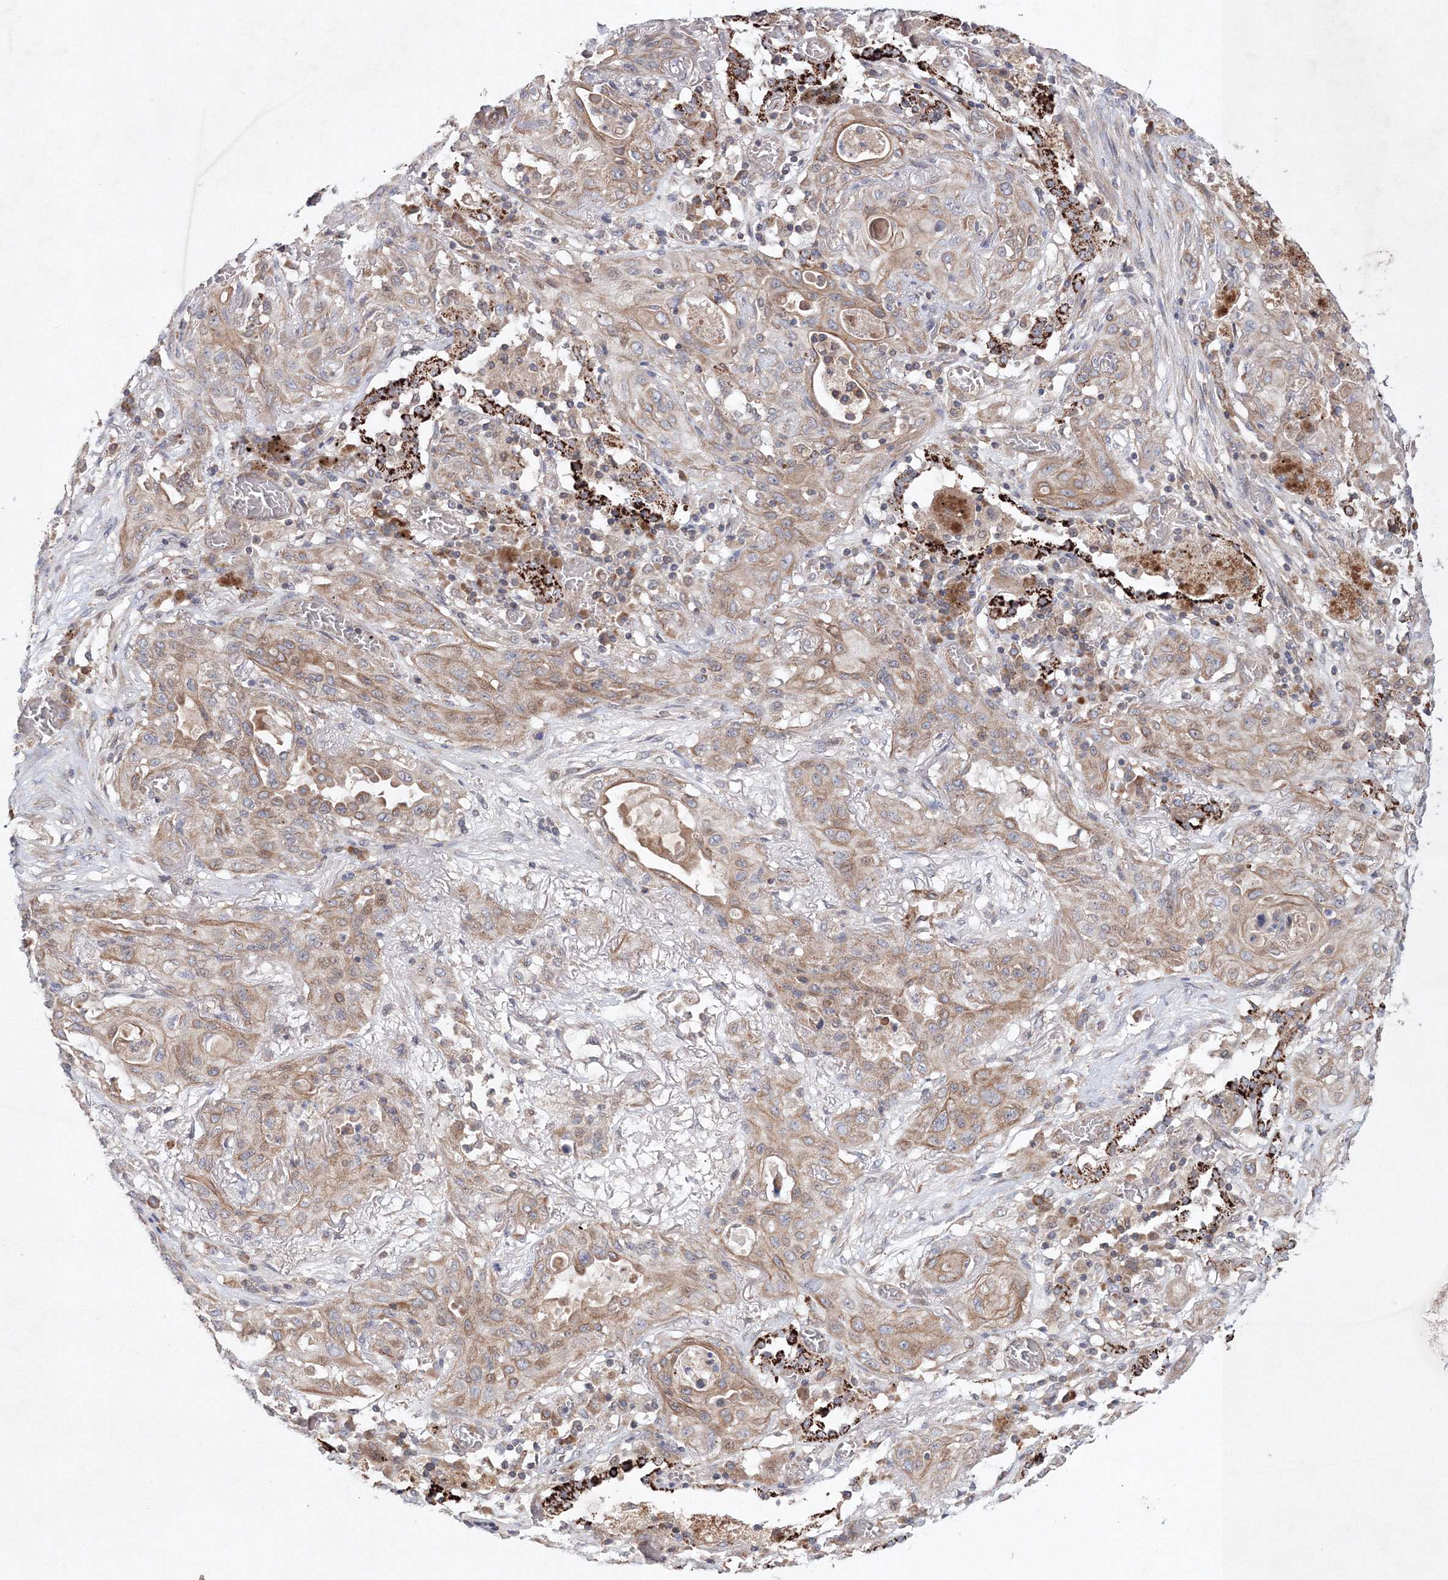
{"staining": {"intensity": "weak", "quantity": ">75%", "location": "cytoplasmic/membranous"}, "tissue": "lung cancer", "cell_type": "Tumor cells", "image_type": "cancer", "snomed": [{"axis": "morphology", "description": "Squamous cell carcinoma, NOS"}, {"axis": "topography", "description": "Lung"}], "caption": "Approximately >75% of tumor cells in lung cancer display weak cytoplasmic/membranous protein positivity as visualized by brown immunohistochemical staining.", "gene": "NOA1", "patient": {"sex": "female", "age": 47}}